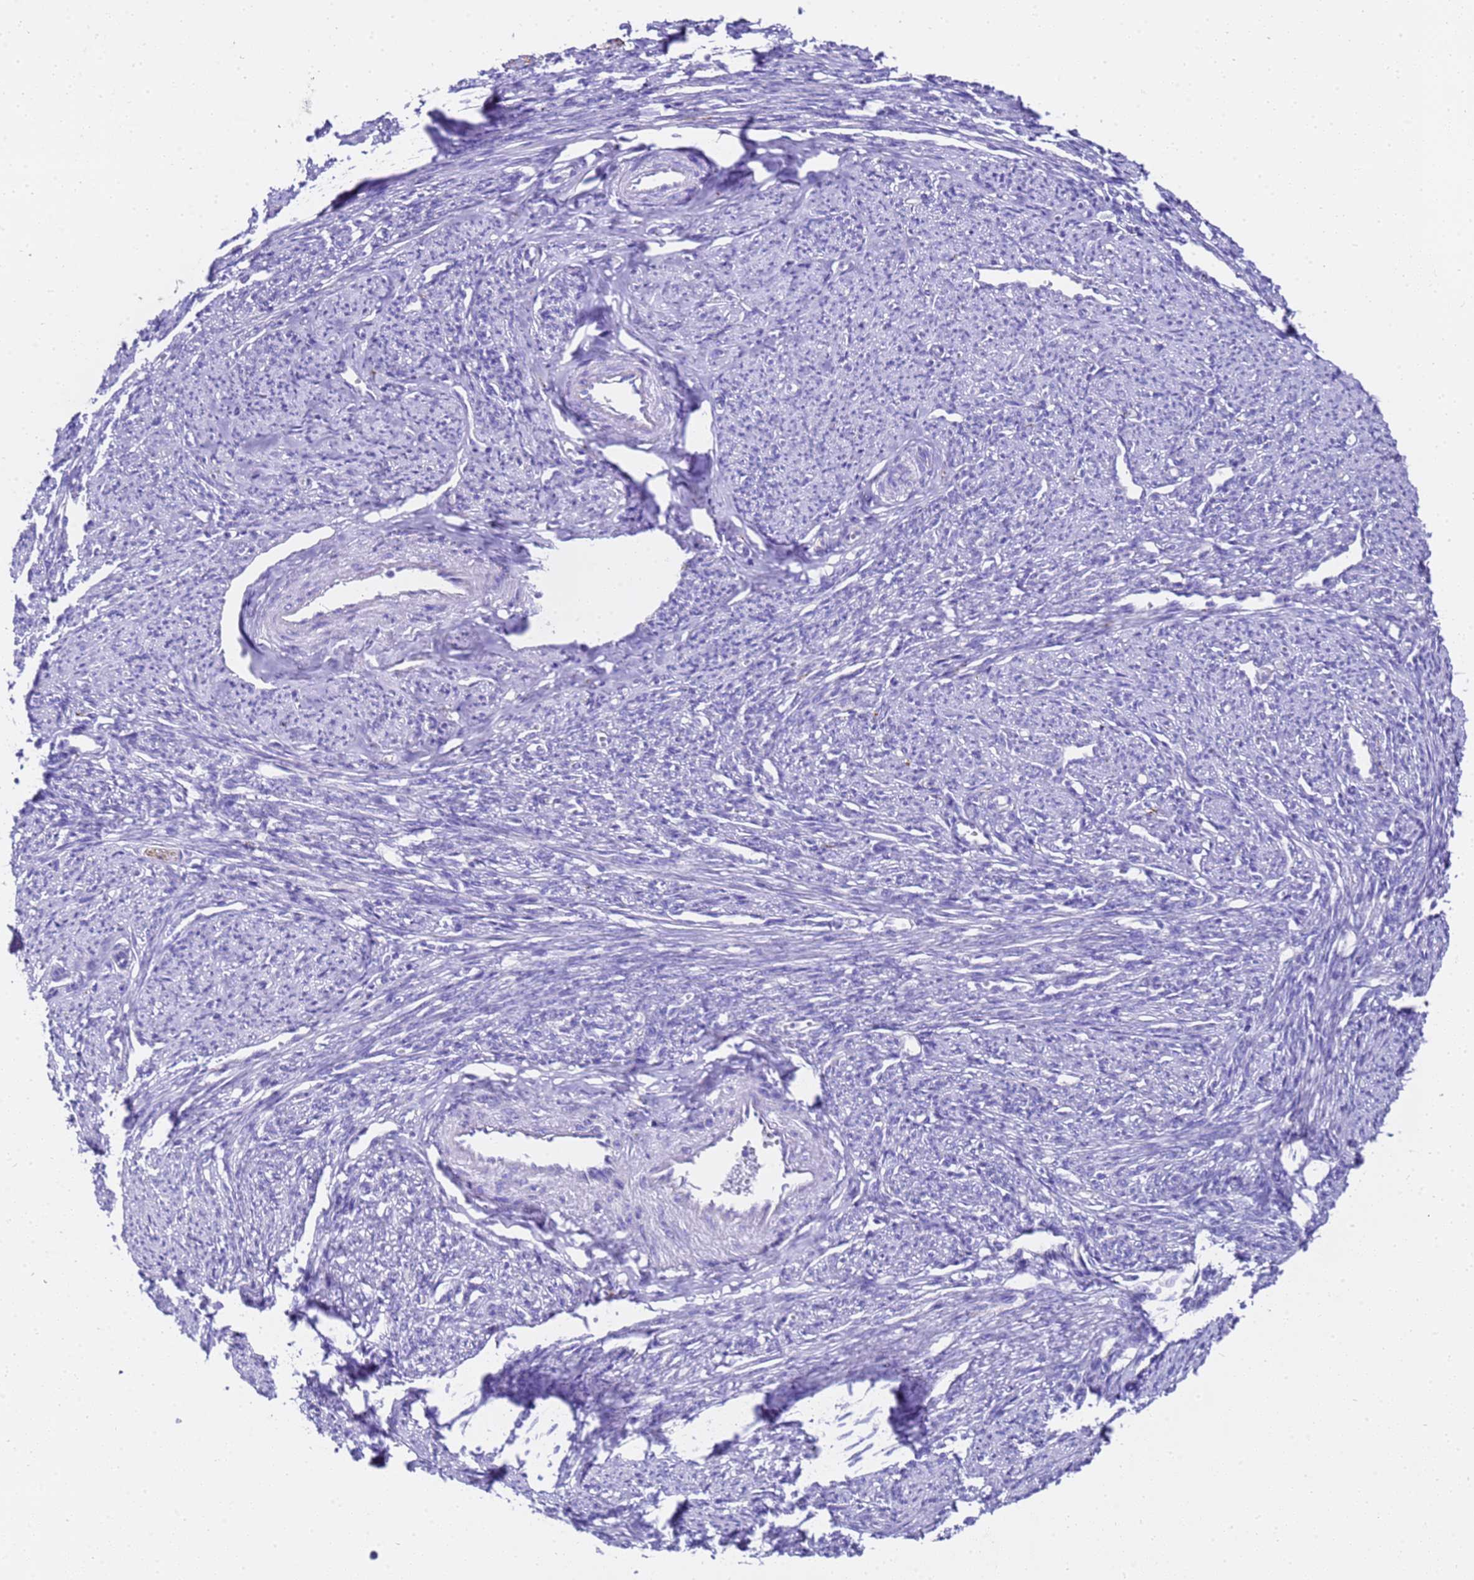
{"staining": {"intensity": "negative", "quantity": "none", "location": "none"}, "tissue": "smooth muscle", "cell_type": "Smooth muscle cells", "image_type": "normal", "snomed": [{"axis": "morphology", "description": "Normal tissue, NOS"}, {"axis": "topography", "description": "Smooth muscle"}, {"axis": "topography", "description": "Uterus"}], "caption": "Micrograph shows no significant protein expression in smooth muscle cells of benign smooth muscle. The staining was performed using DAB (3,3'-diaminobenzidine) to visualize the protein expression in brown, while the nuclei were stained in blue with hematoxylin (Magnification: 20x).", "gene": "FAM72A", "patient": {"sex": "female", "age": 59}}